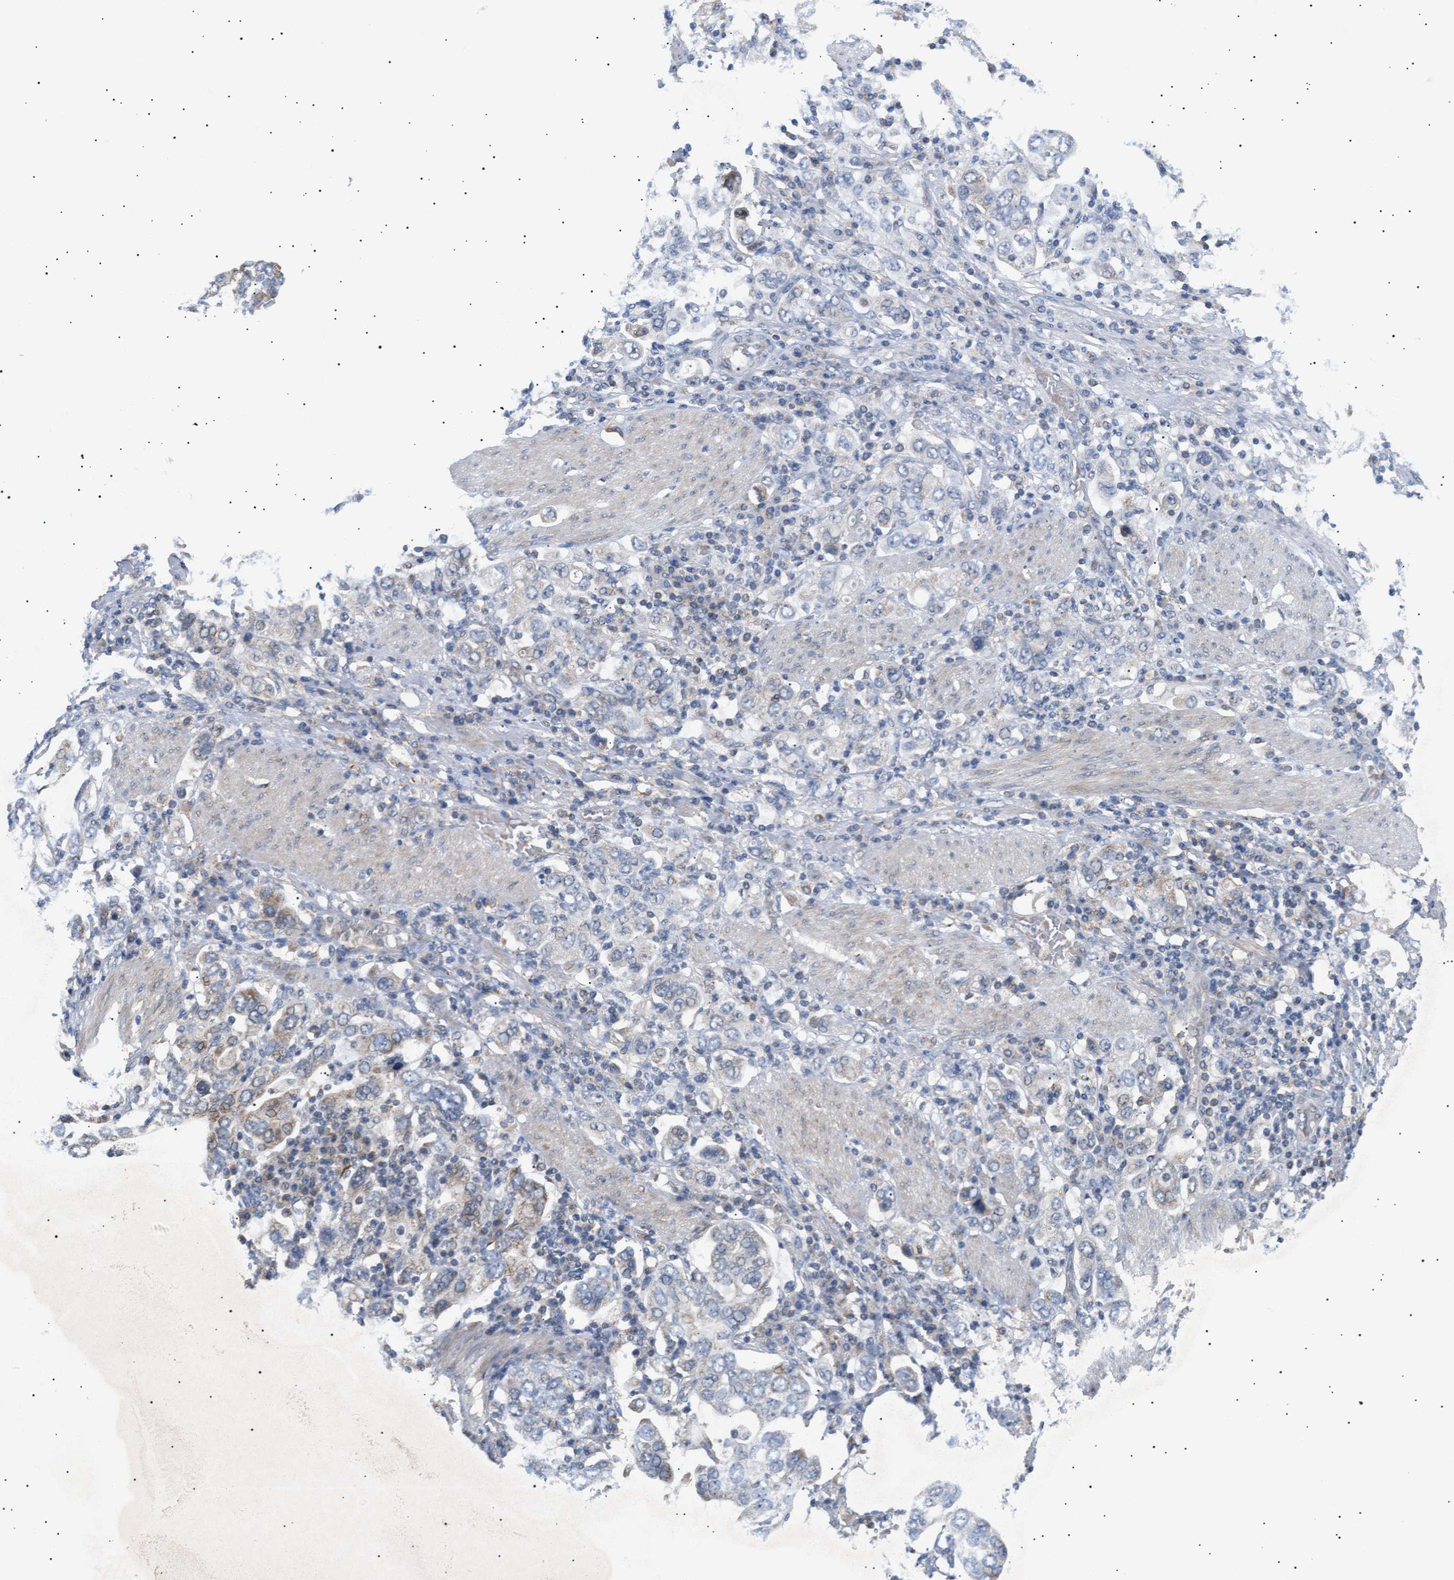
{"staining": {"intensity": "negative", "quantity": "none", "location": "none"}, "tissue": "stomach cancer", "cell_type": "Tumor cells", "image_type": "cancer", "snomed": [{"axis": "morphology", "description": "Adenocarcinoma, NOS"}, {"axis": "topography", "description": "Stomach, upper"}], "caption": "Image shows no protein positivity in tumor cells of adenocarcinoma (stomach) tissue.", "gene": "SIRT5", "patient": {"sex": "male", "age": 62}}